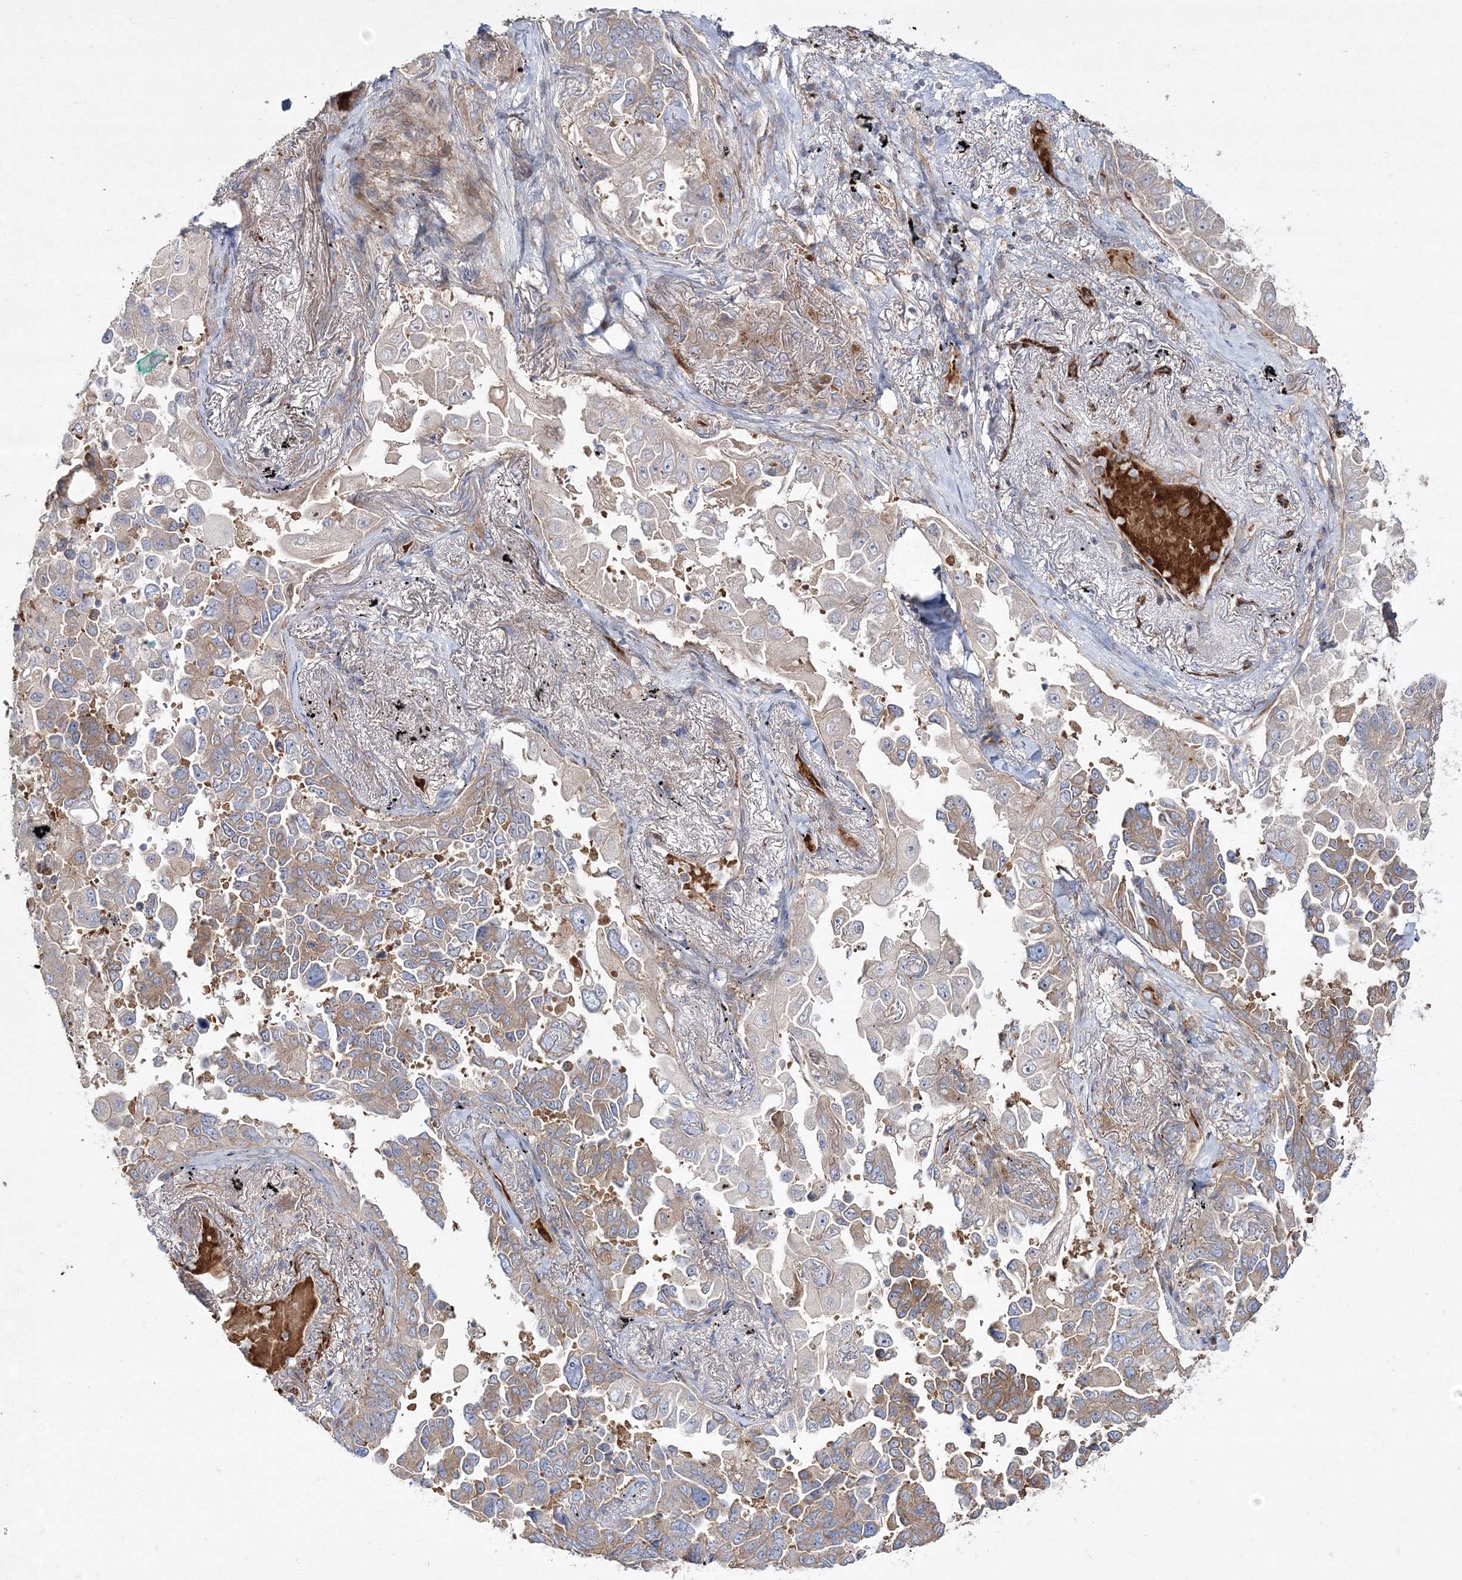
{"staining": {"intensity": "weak", "quantity": "25%-75%", "location": "cytoplasmic/membranous"}, "tissue": "lung cancer", "cell_type": "Tumor cells", "image_type": "cancer", "snomed": [{"axis": "morphology", "description": "Adenocarcinoma, NOS"}, {"axis": "topography", "description": "Lung"}], "caption": "High-power microscopy captured an IHC image of lung cancer, revealing weak cytoplasmic/membranous positivity in approximately 25%-75% of tumor cells.", "gene": "ZSWIM6", "patient": {"sex": "female", "age": 67}}